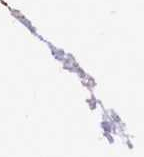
{"staining": {"intensity": "negative", "quantity": "none", "location": "none"}, "tissue": "nasopharynx", "cell_type": "Respiratory epithelial cells", "image_type": "normal", "snomed": [{"axis": "morphology", "description": "Normal tissue, NOS"}, {"axis": "morphology", "description": "Squamous cell carcinoma, NOS"}, {"axis": "topography", "description": "Nasopharynx"}, {"axis": "topography", "description": "Head-Neck"}], "caption": "DAB immunohistochemical staining of benign human nasopharynx shows no significant positivity in respiratory epithelial cells.", "gene": "TPSAB1", "patient": {"sex": "male", "age": 85}}